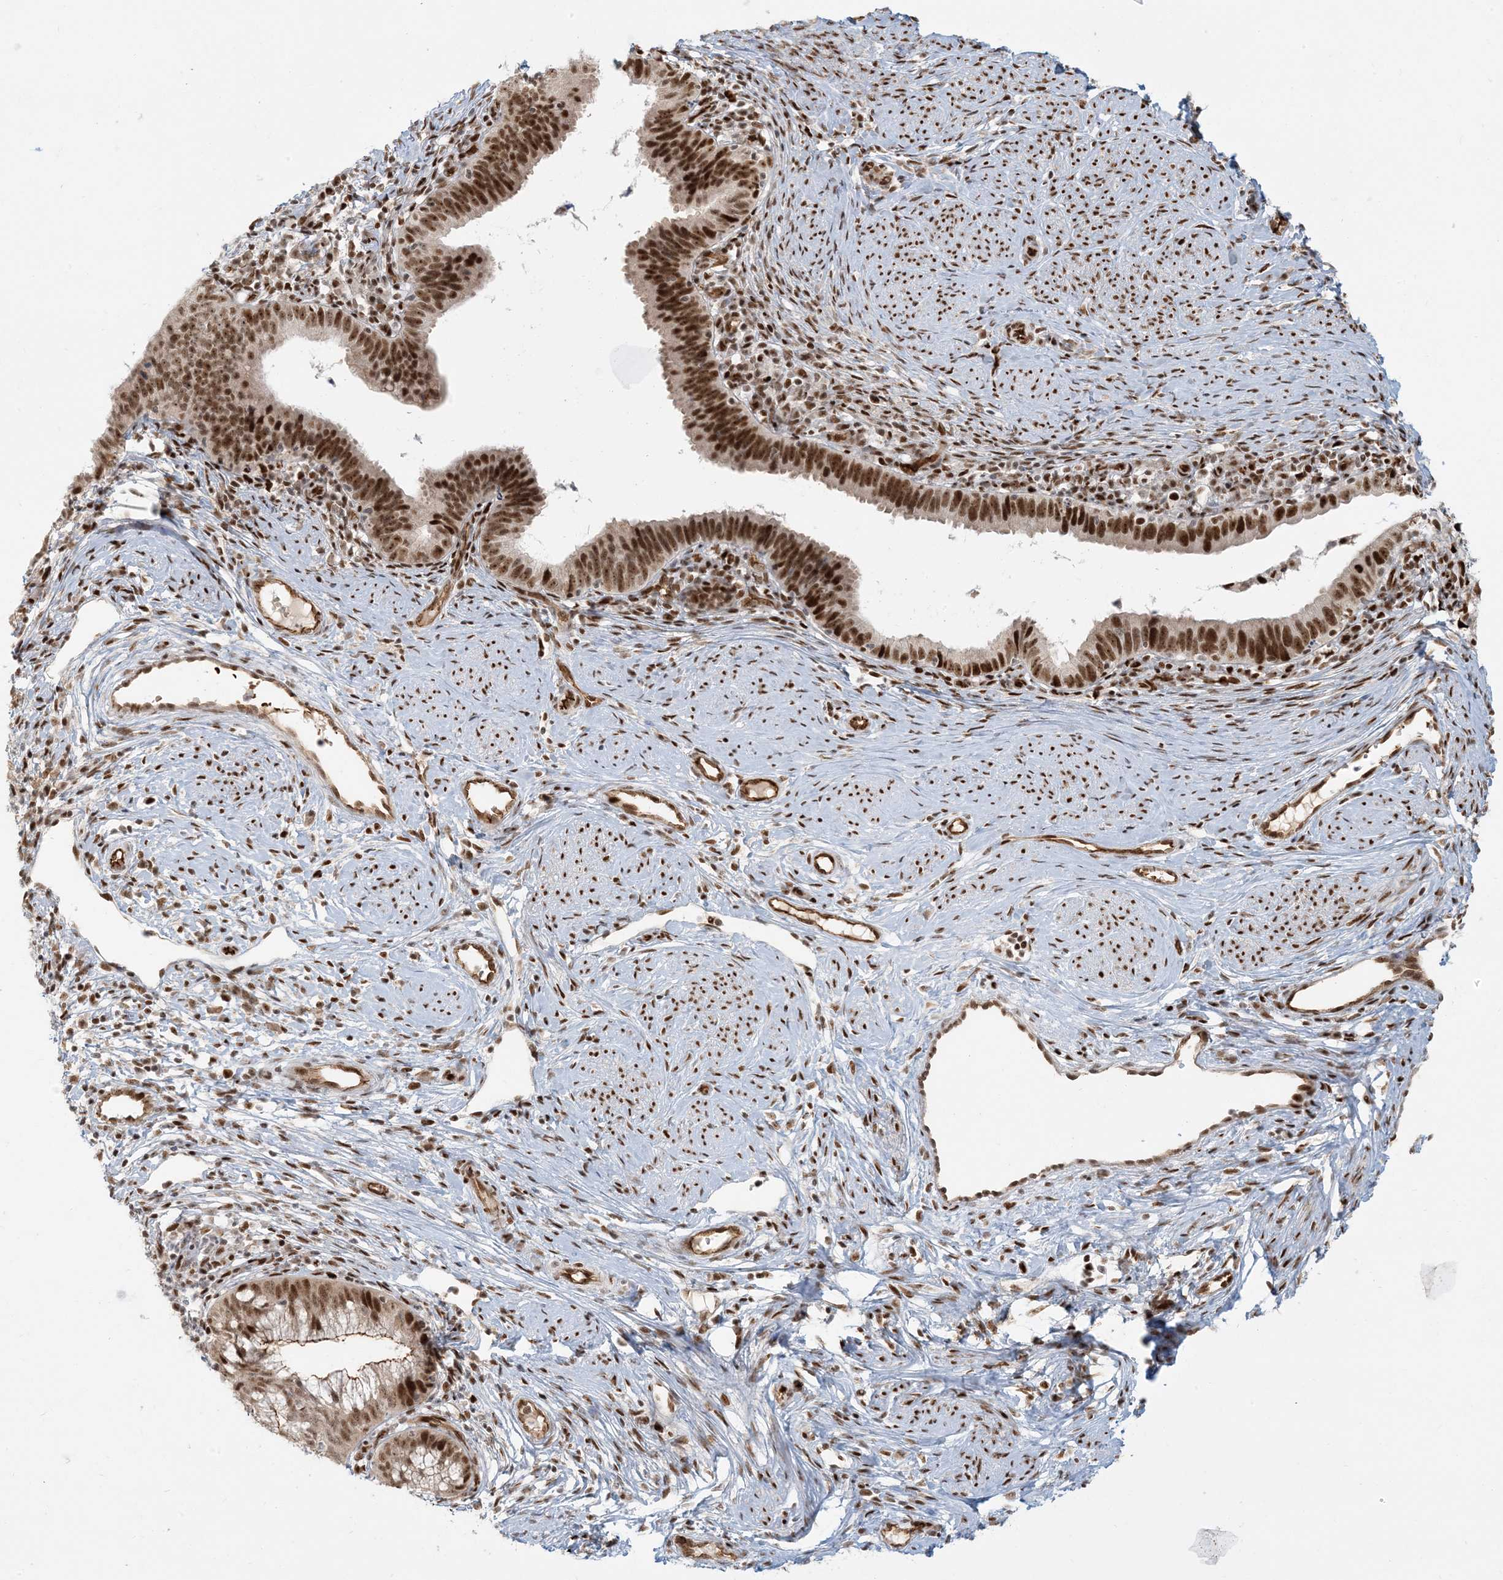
{"staining": {"intensity": "strong", "quantity": ">75%", "location": "cytoplasmic/membranous,nuclear"}, "tissue": "cervical cancer", "cell_type": "Tumor cells", "image_type": "cancer", "snomed": [{"axis": "morphology", "description": "Adenocarcinoma, NOS"}, {"axis": "topography", "description": "Cervix"}], "caption": "Immunohistochemistry (DAB (3,3'-diaminobenzidine)) staining of human cervical cancer reveals strong cytoplasmic/membranous and nuclear protein positivity in about >75% of tumor cells. Immunohistochemistry stains the protein in brown and the nuclei are stained blue.", "gene": "CKS2", "patient": {"sex": "female", "age": 36}}